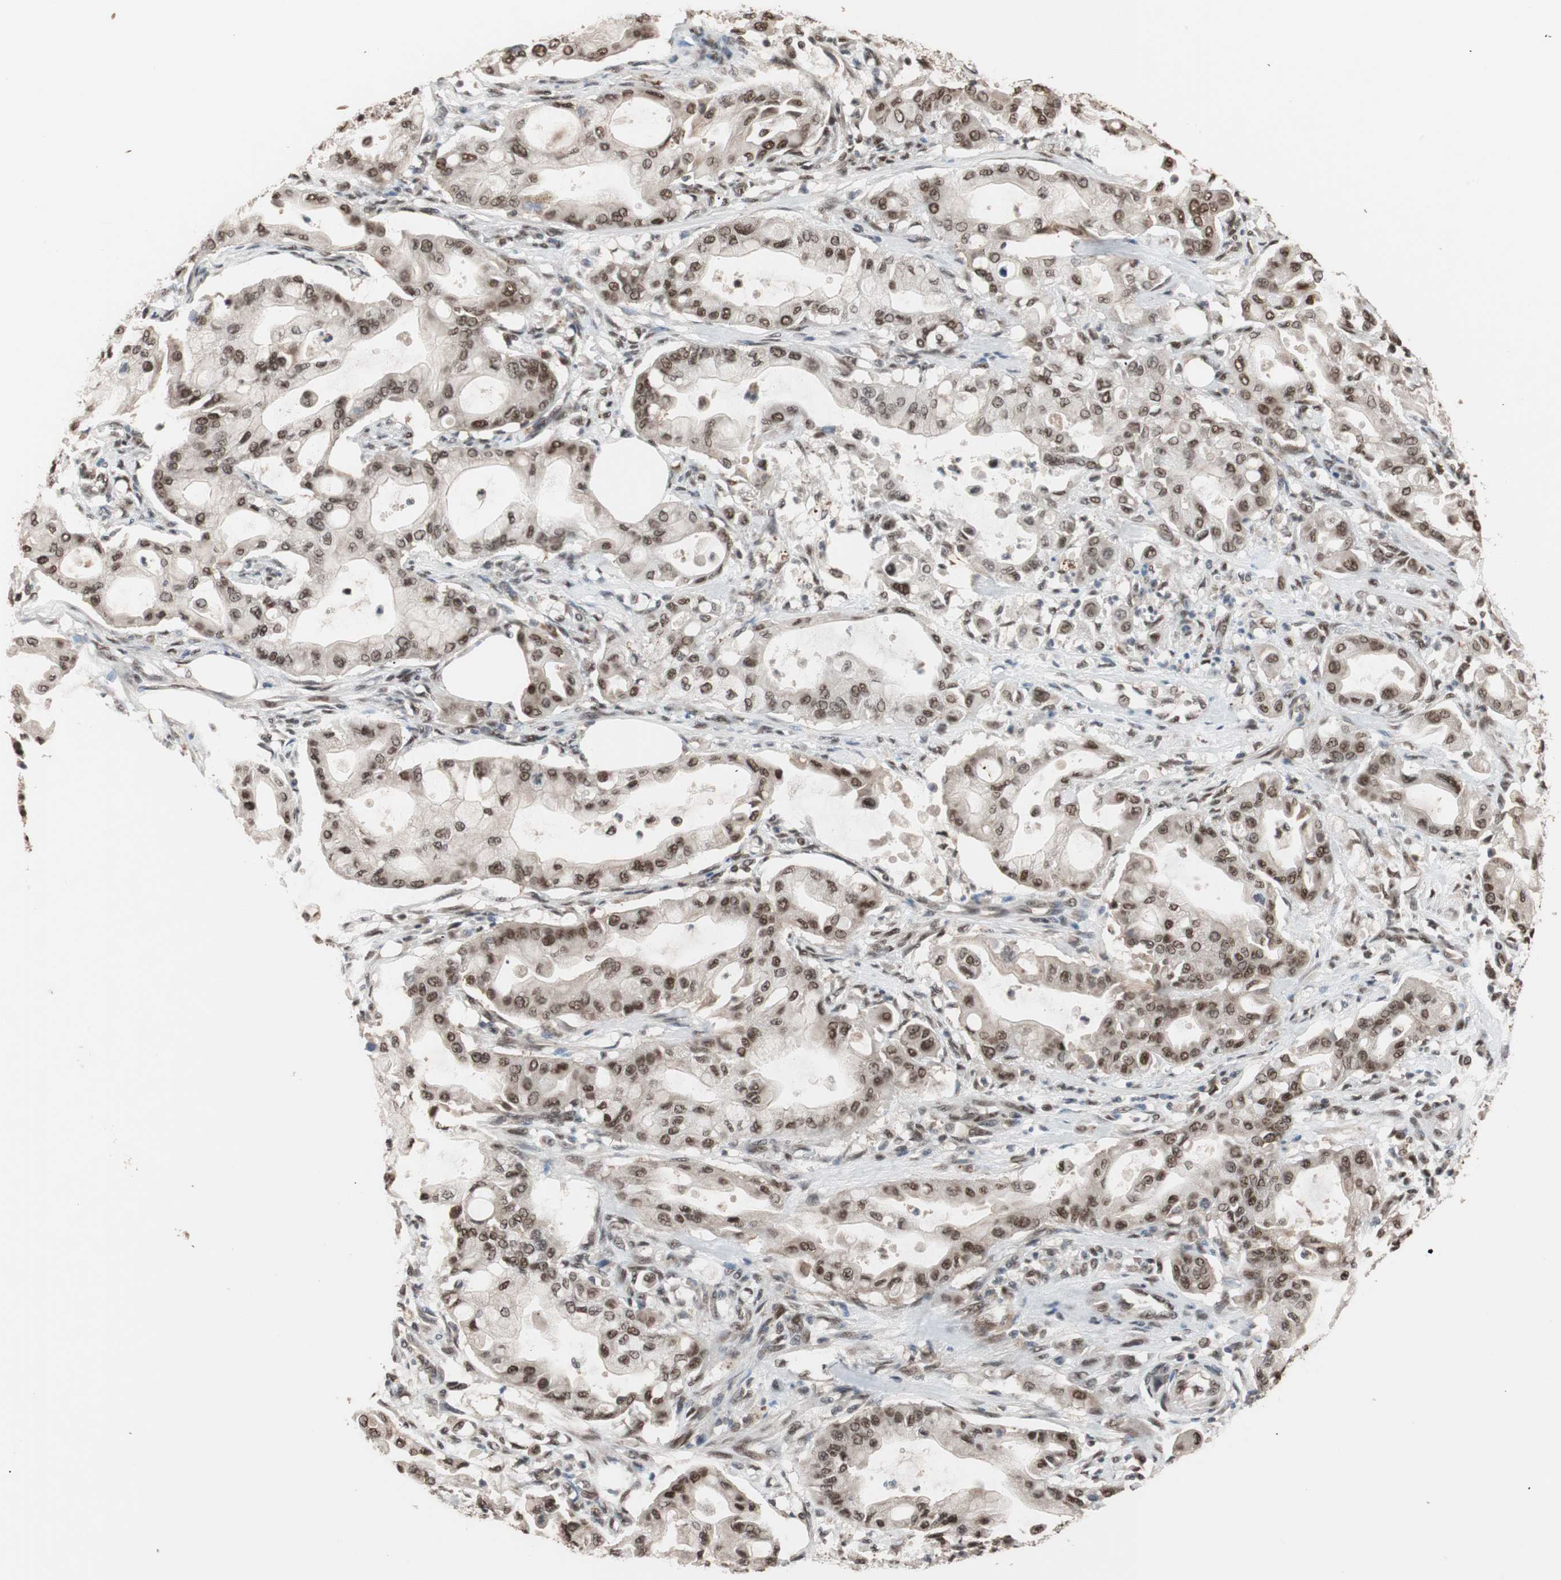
{"staining": {"intensity": "moderate", "quantity": ">75%", "location": "nuclear"}, "tissue": "pancreatic cancer", "cell_type": "Tumor cells", "image_type": "cancer", "snomed": [{"axis": "morphology", "description": "Adenocarcinoma, NOS"}, {"axis": "morphology", "description": "Adenocarcinoma, metastatic, NOS"}, {"axis": "topography", "description": "Lymph node"}, {"axis": "topography", "description": "Pancreas"}, {"axis": "topography", "description": "Duodenum"}], "caption": "Moderate nuclear expression is present in approximately >75% of tumor cells in pancreatic cancer (metastatic adenocarcinoma).", "gene": "CHAMP1", "patient": {"sex": "female", "age": 64}}